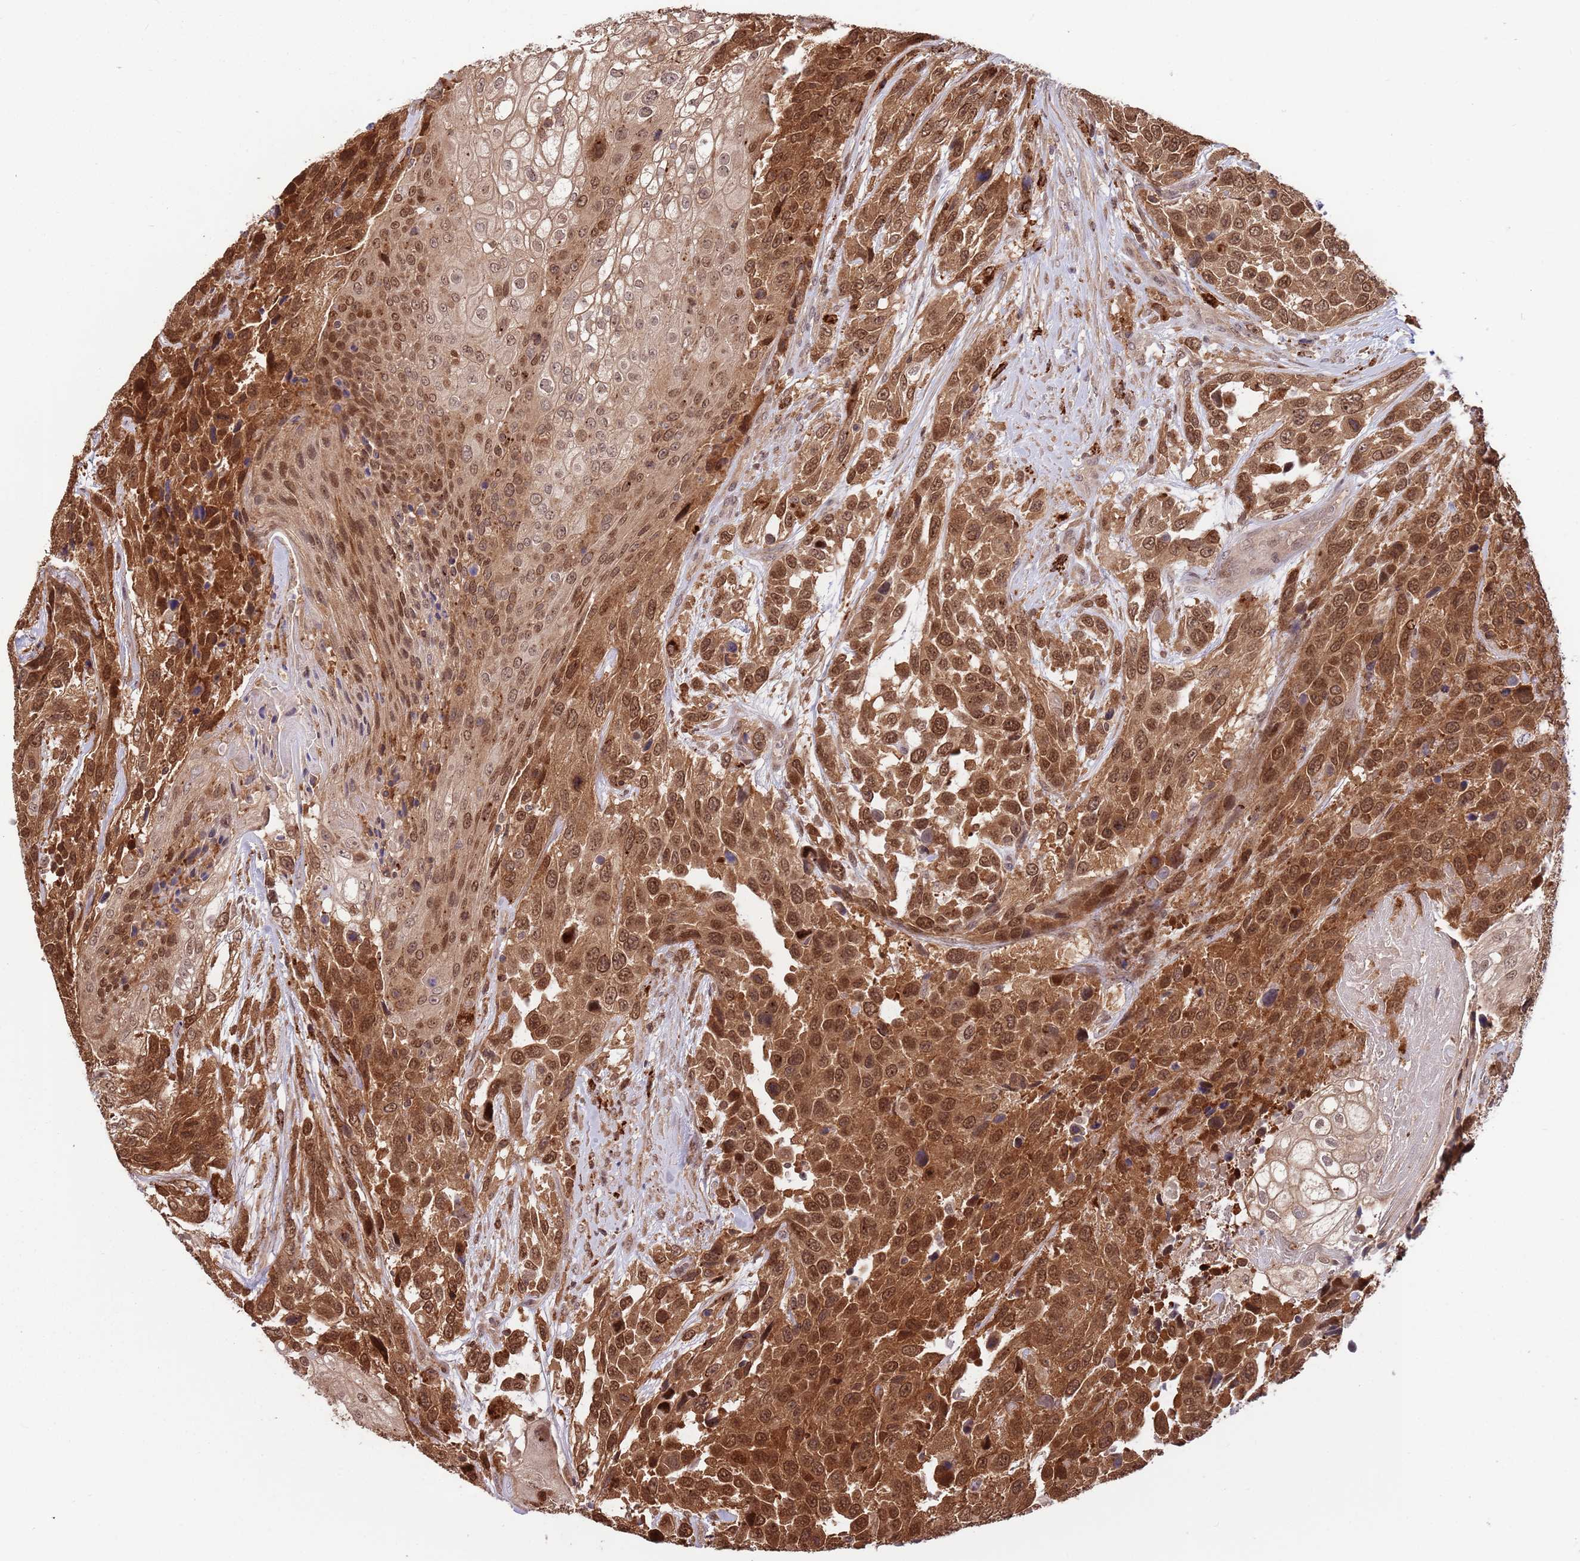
{"staining": {"intensity": "strong", "quantity": ">75%", "location": "cytoplasmic/membranous,nuclear"}, "tissue": "urothelial cancer", "cell_type": "Tumor cells", "image_type": "cancer", "snomed": [{"axis": "morphology", "description": "Urothelial carcinoma, High grade"}, {"axis": "topography", "description": "Urinary bladder"}], "caption": "This is an image of IHC staining of urothelial cancer, which shows strong positivity in the cytoplasmic/membranous and nuclear of tumor cells.", "gene": "SALL1", "patient": {"sex": "female", "age": 70}}